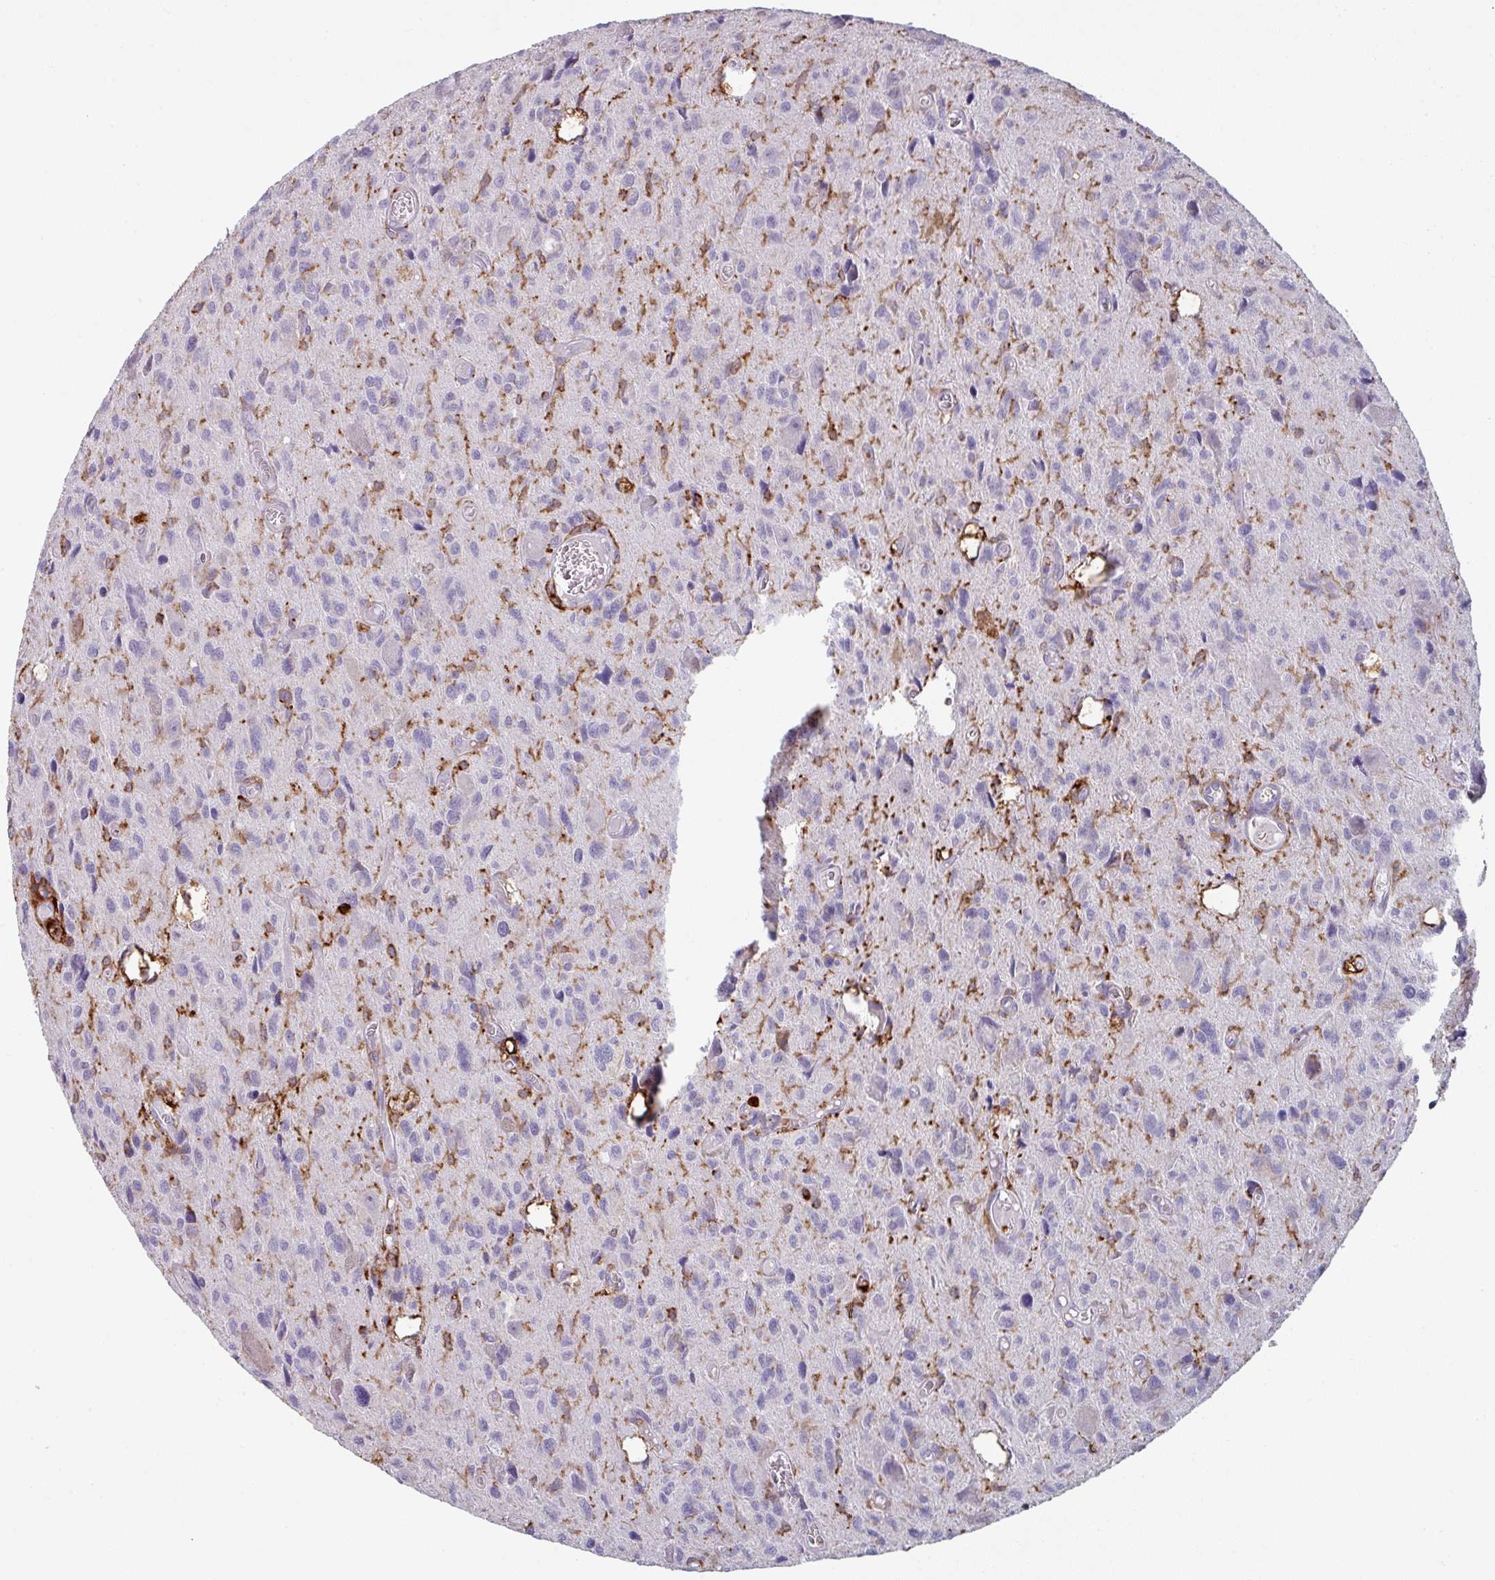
{"staining": {"intensity": "negative", "quantity": "none", "location": "none"}, "tissue": "glioma", "cell_type": "Tumor cells", "image_type": "cancer", "snomed": [{"axis": "morphology", "description": "Glioma, malignant, High grade"}, {"axis": "topography", "description": "Brain"}], "caption": "Immunohistochemistry (IHC) image of neoplastic tissue: human glioma stained with DAB displays no significant protein positivity in tumor cells. (IHC, brightfield microscopy, high magnification).", "gene": "EXOSC5", "patient": {"sex": "male", "age": 76}}